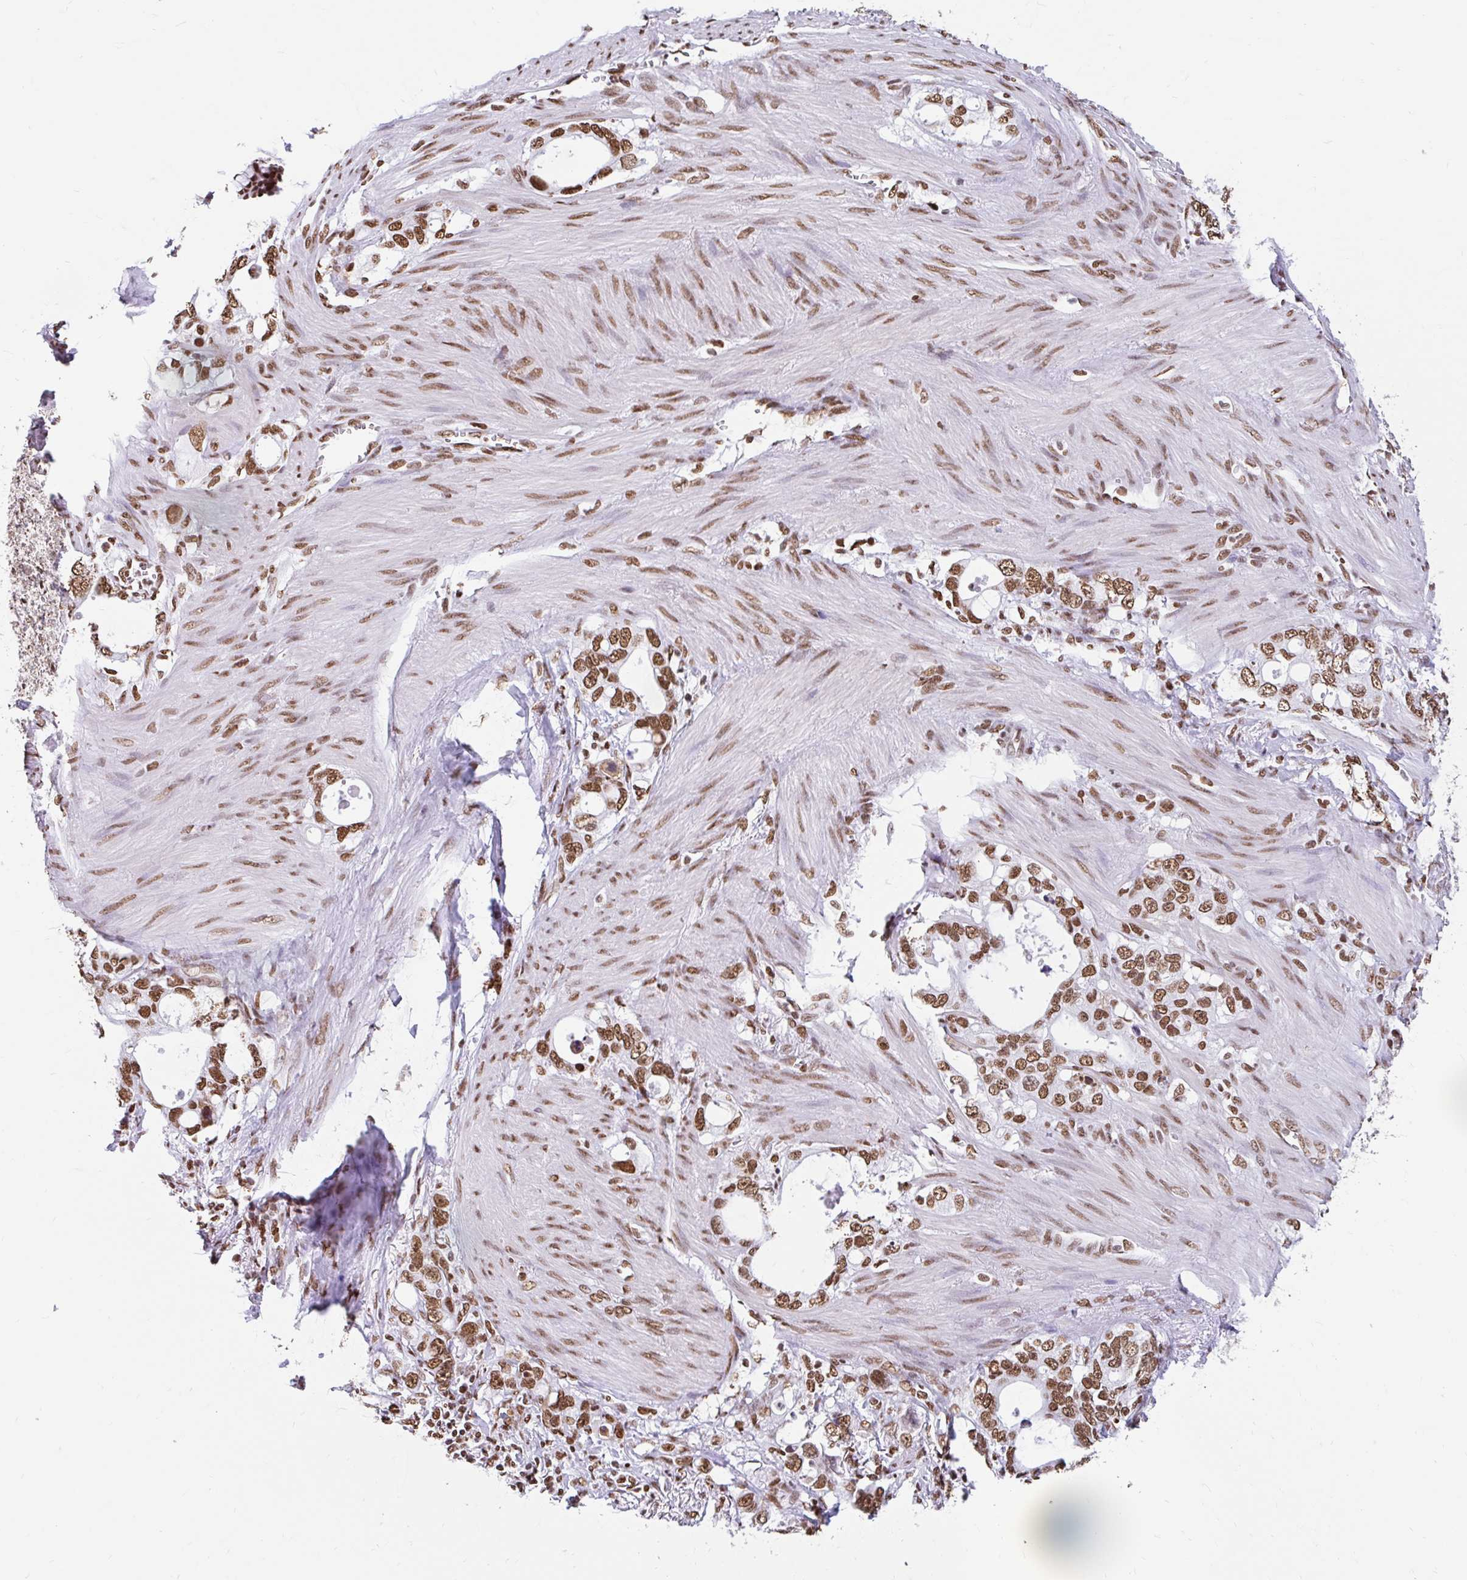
{"staining": {"intensity": "moderate", "quantity": ">75%", "location": "nuclear"}, "tissue": "stomach cancer", "cell_type": "Tumor cells", "image_type": "cancer", "snomed": [{"axis": "morphology", "description": "Adenocarcinoma, NOS"}, {"axis": "topography", "description": "Stomach, upper"}], "caption": "Moderate nuclear positivity for a protein is appreciated in approximately >75% of tumor cells of stomach cancer using IHC.", "gene": "KHDRBS1", "patient": {"sex": "male", "age": 74}}